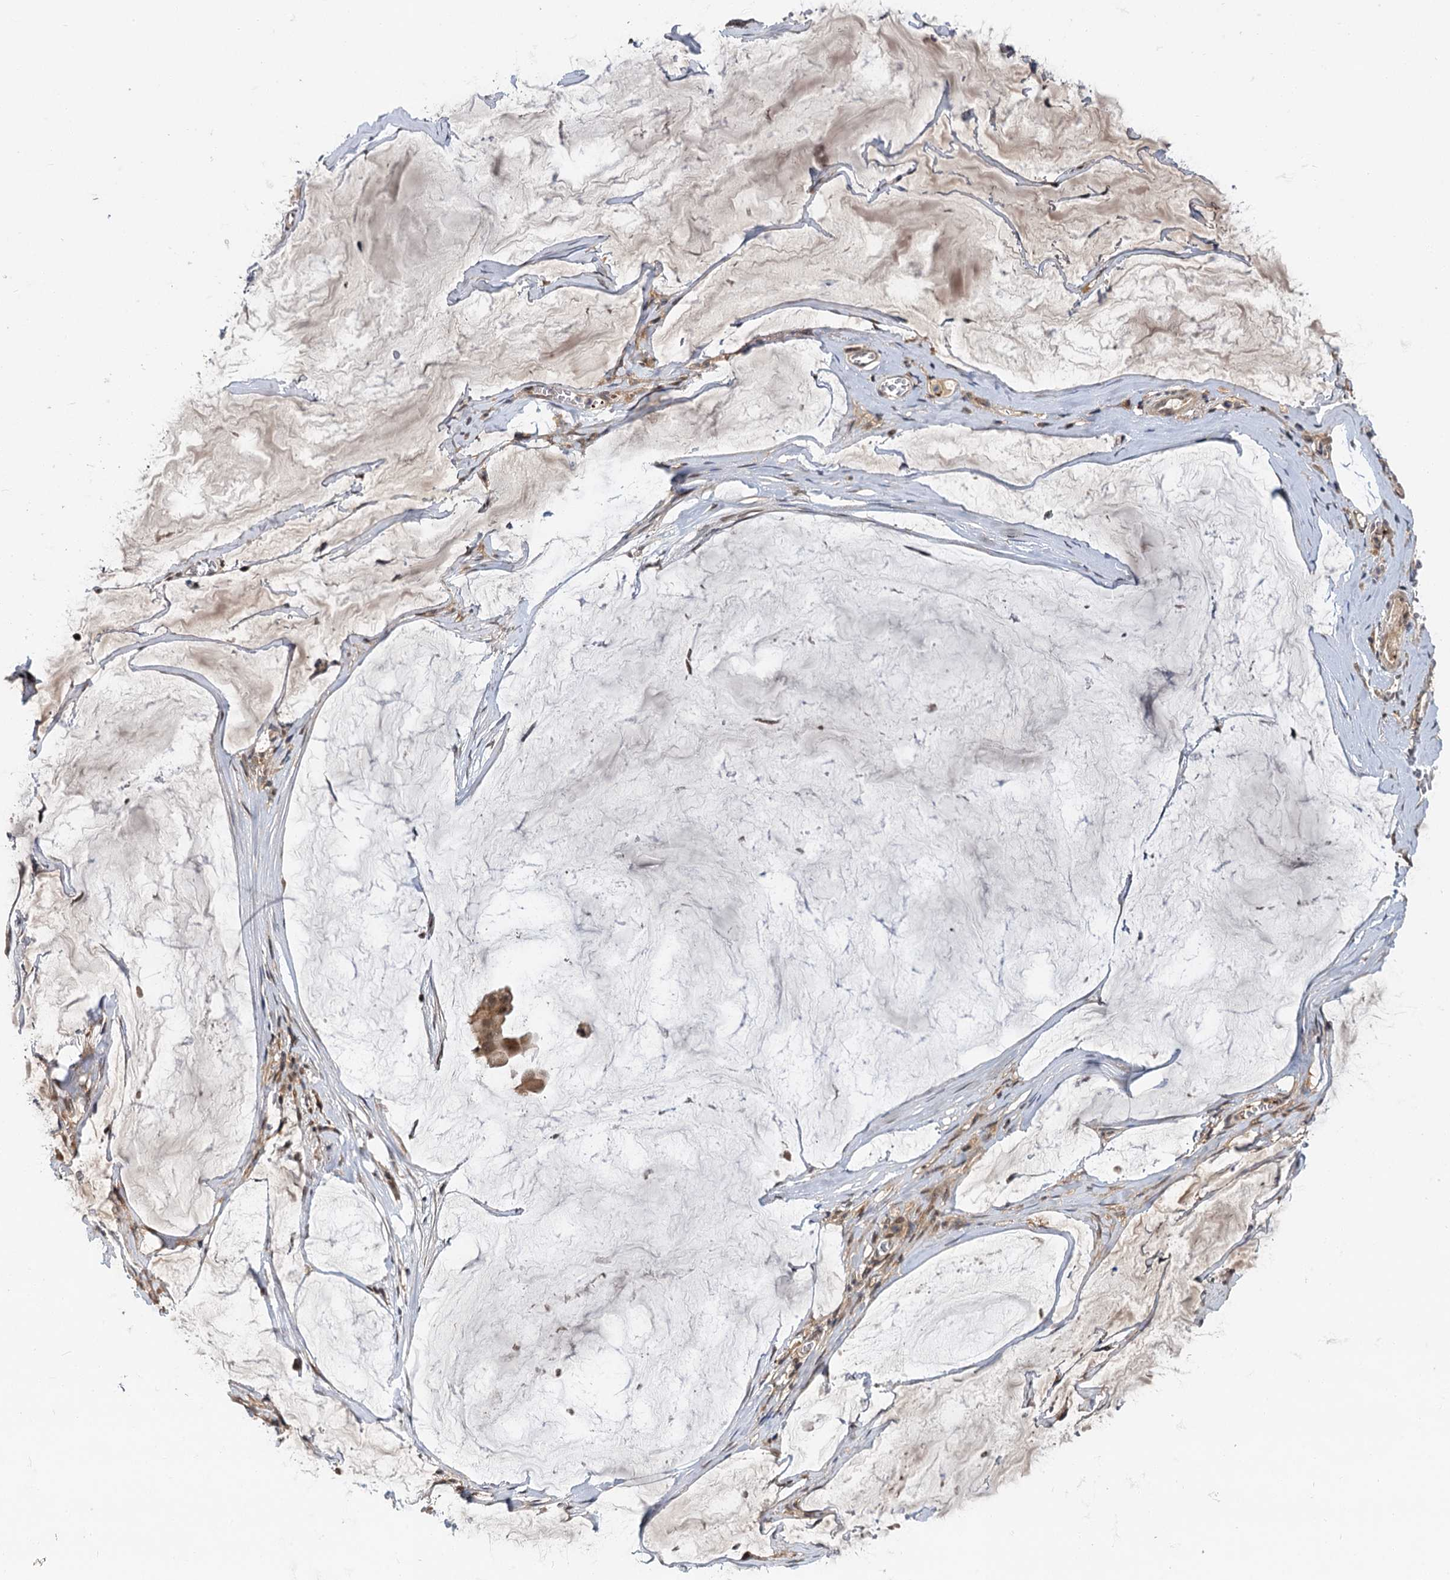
{"staining": {"intensity": "moderate", "quantity": ">75%", "location": "cytoplasmic/membranous,nuclear"}, "tissue": "ovarian cancer", "cell_type": "Tumor cells", "image_type": "cancer", "snomed": [{"axis": "morphology", "description": "Cystadenocarcinoma, mucinous, NOS"}, {"axis": "topography", "description": "Ovary"}], "caption": "Approximately >75% of tumor cells in mucinous cystadenocarcinoma (ovarian) reveal moderate cytoplasmic/membranous and nuclear protein staining as visualized by brown immunohistochemical staining.", "gene": "MBD6", "patient": {"sex": "female", "age": 73}}